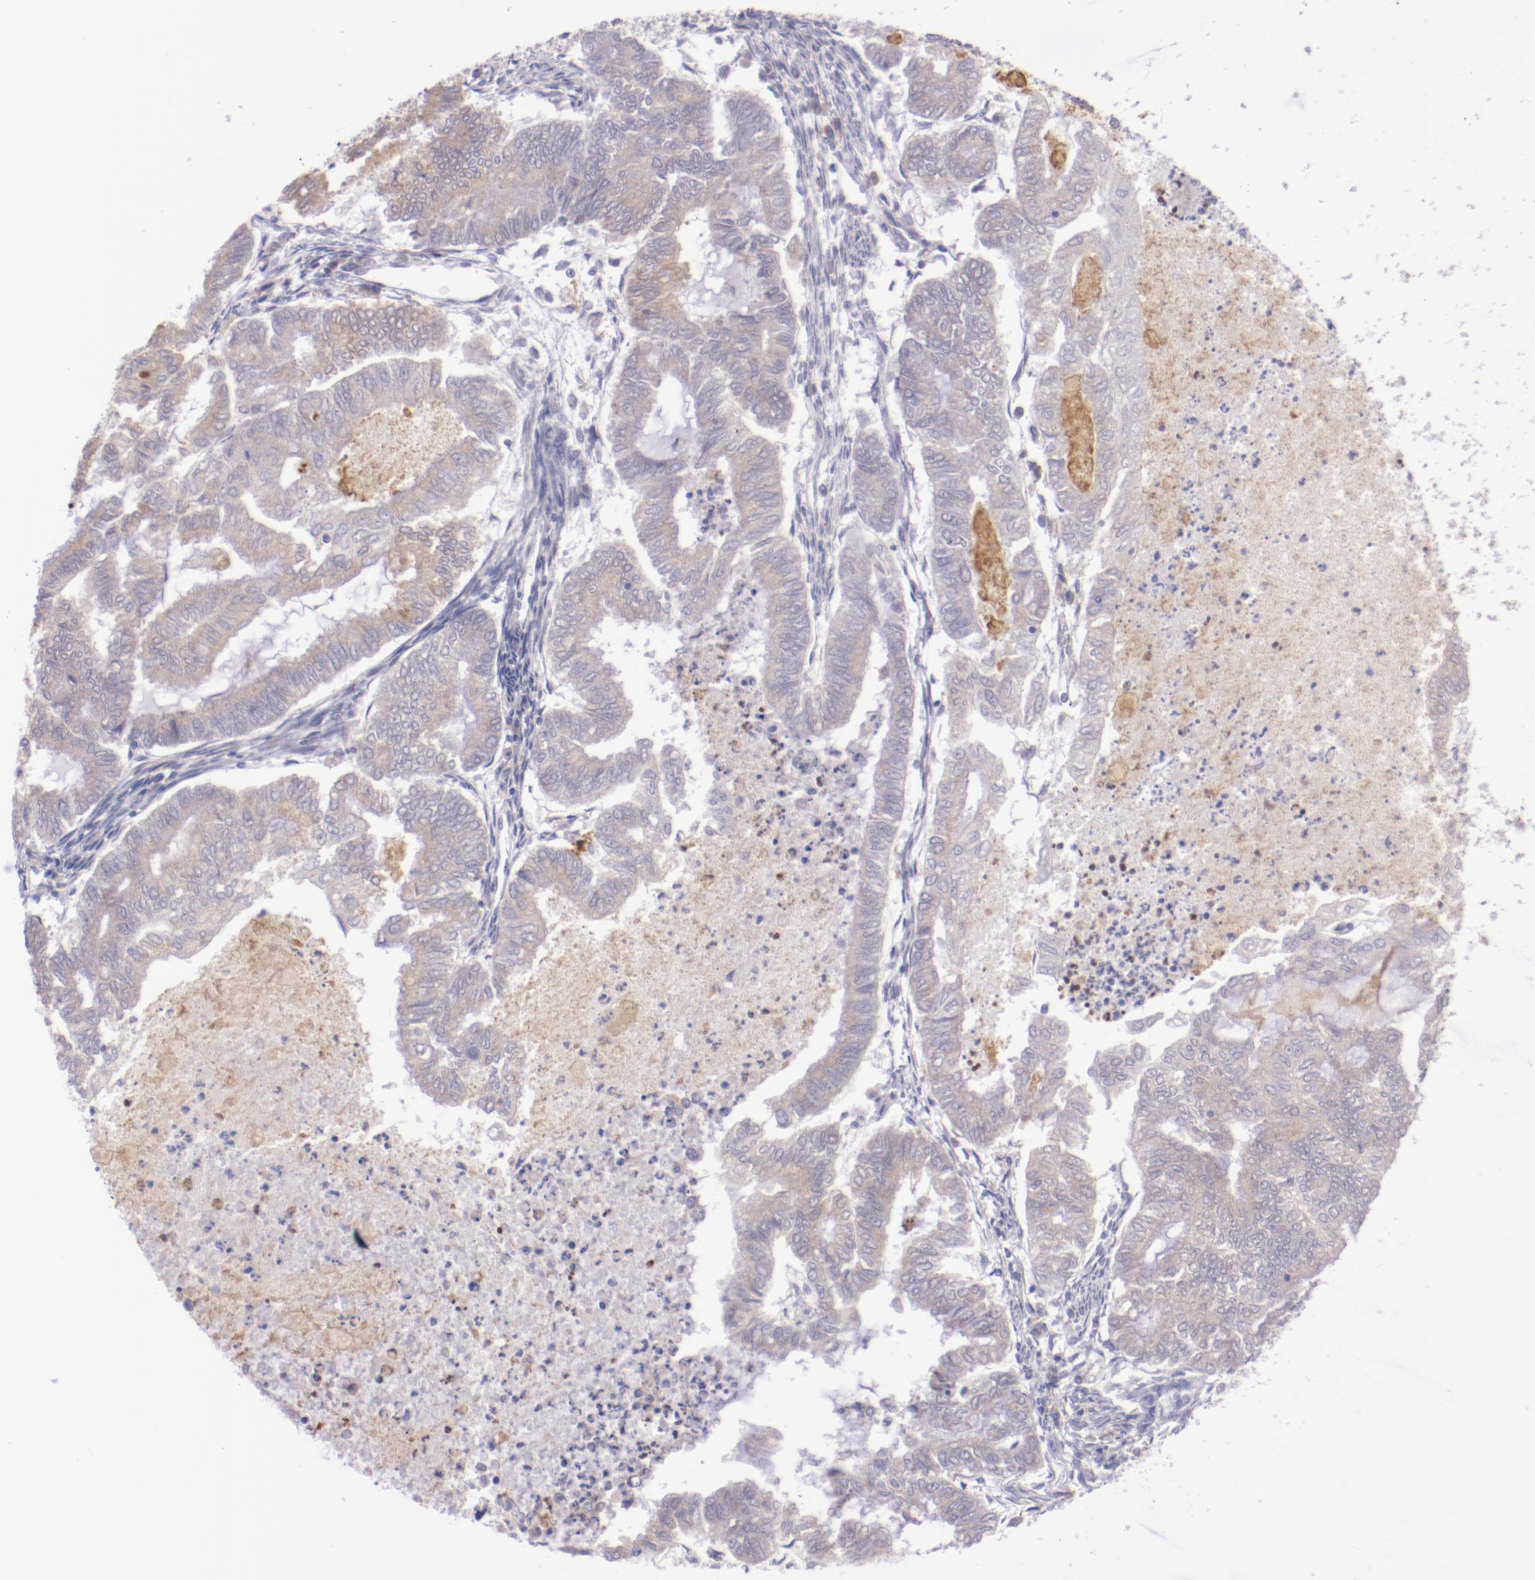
{"staining": {"intensity": "weak", "quantity": ">75%", "location": "cytoplasmic/membranous"}, "tissue": "endometrial cancer", "cell_type": "Tumor cells", "image_type": "cancer", "snomed": [{"axis": "morphology", "description": "Adenocarcinoma, NOS"}, {"axis": "topography", "description": "Endometrium"}], "caption": "An immunohistochemistry photomicrograph of tumor tissue is shown. Protein staining in brown shows weak cytoplasmic/membranous positivity in endometrial cancer within tumor cells.", "gene": "TRAF3", "patient": {"sex": "female", "age": 79}}